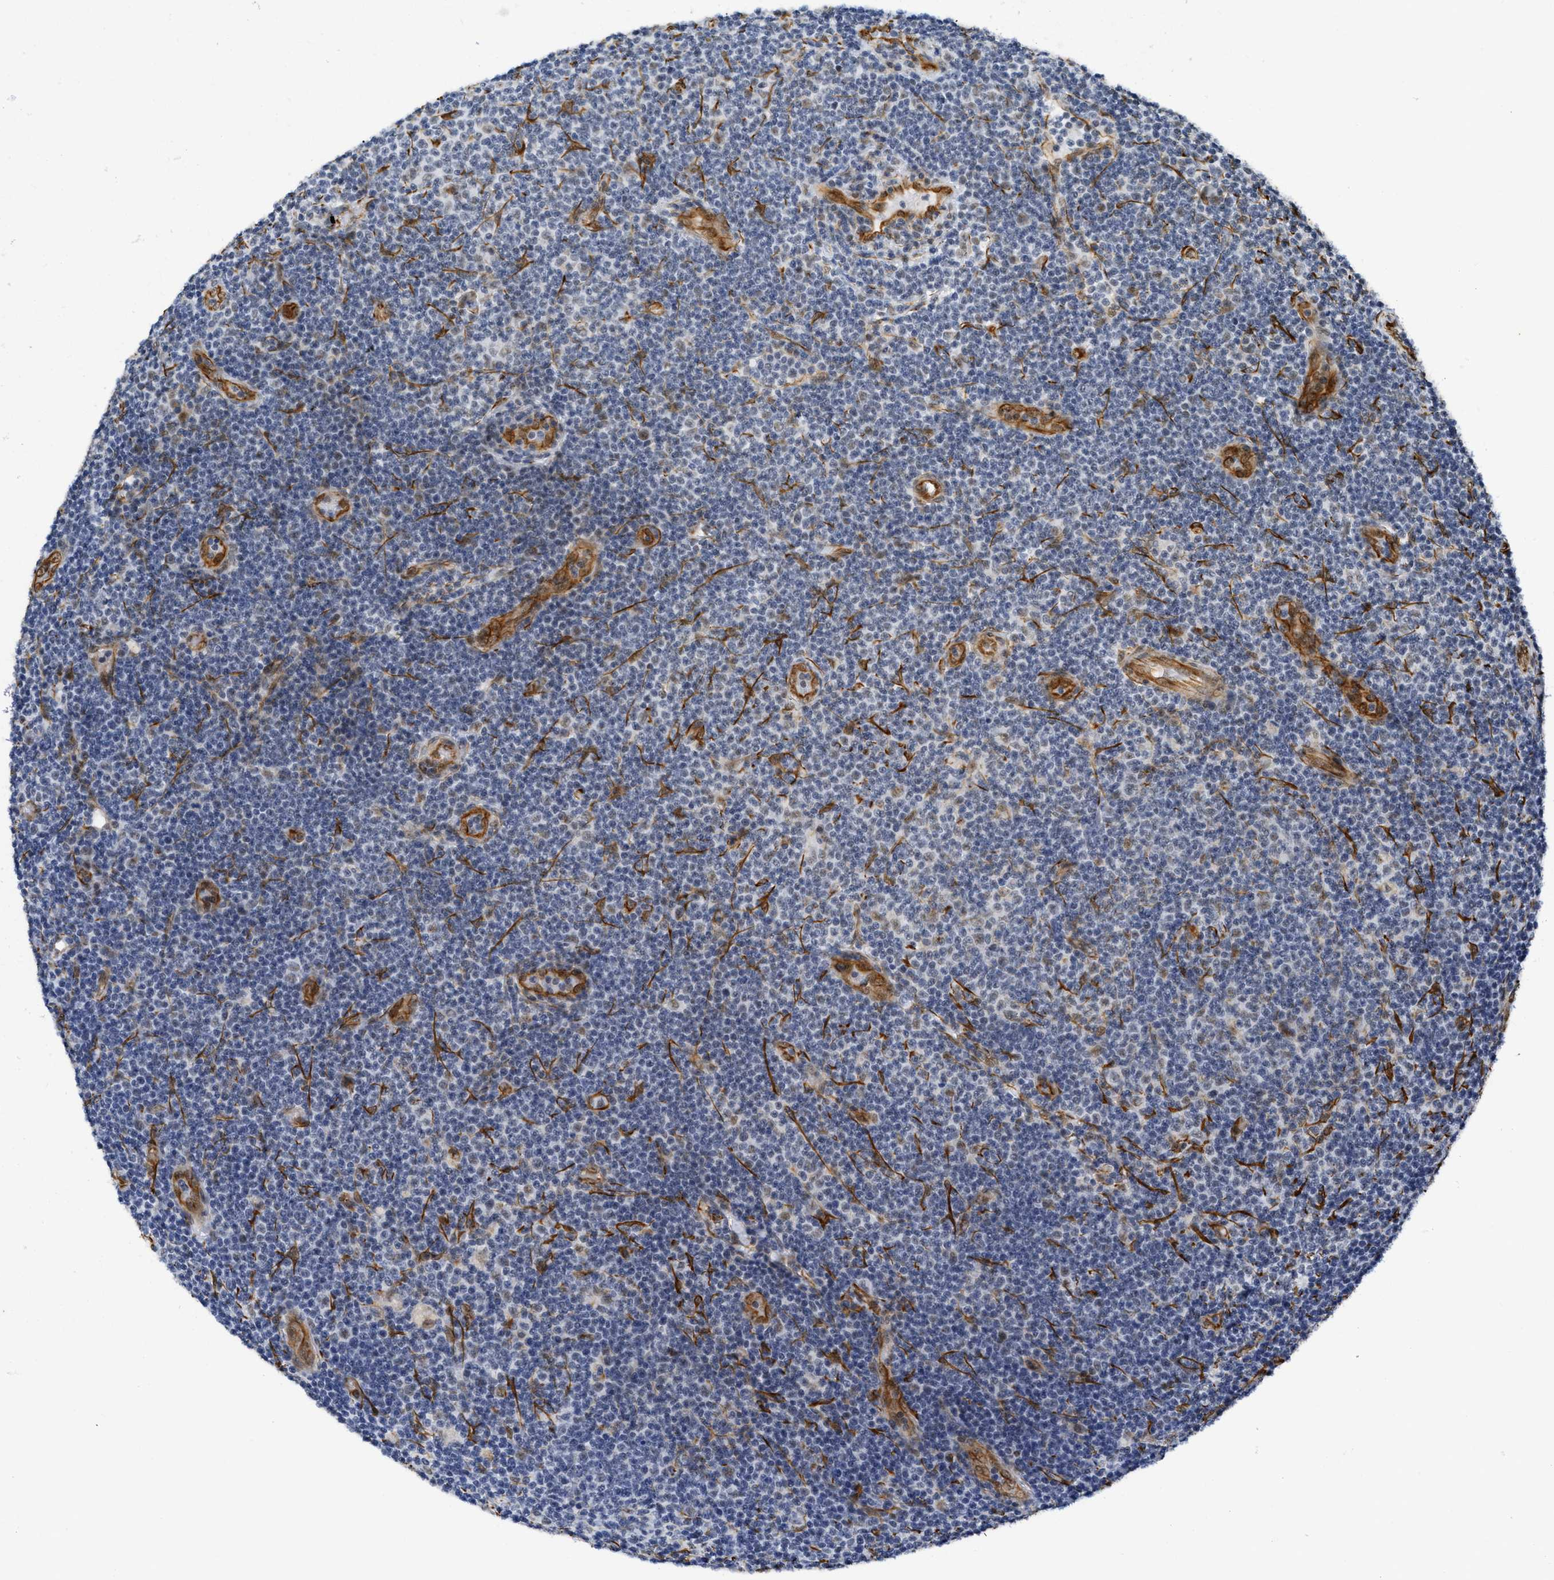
{"staining": {"intensity": "weak", "quantity": "<25%", "location": "nuclear"}, "tissue": "lymphoma", "cell_type": "Tumor cells", "image_type": "cancer", "snomed": [{"axis": "morphology", "description": "Malignant lymphoma, non-Hodgkin's type, Low grade"}, {"axis": "topography", "description": "Lymph node"}], "caption": "DAB (3,3'-diaminobenzidine) immunohistochemical staining of human lymphoma reveals no significant staining in tumor cells.", "gene": "LRRC8B", "patient": {"sex": "male", "age": 83}}